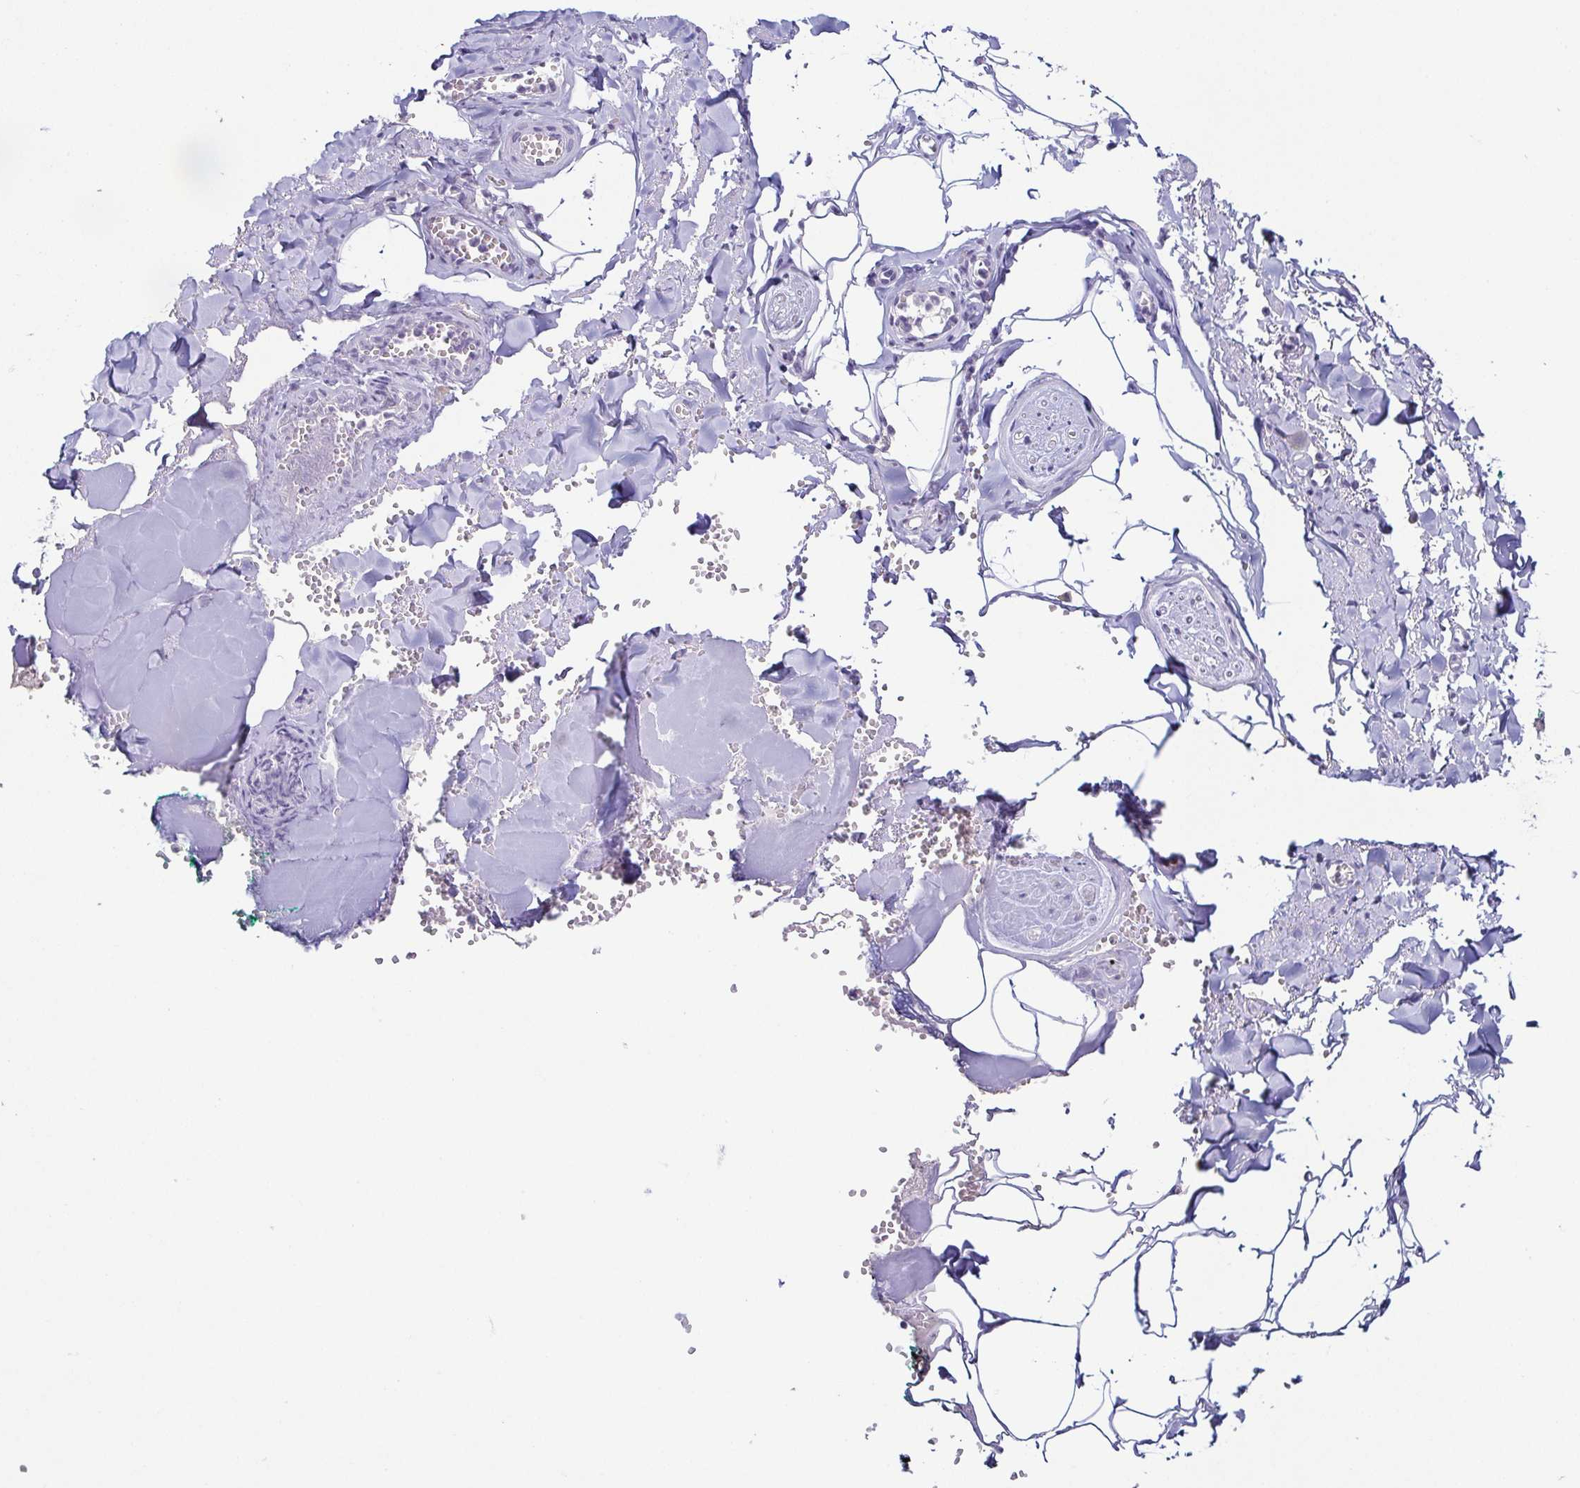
{"staining": {"intensity": "negative", "quantity": "none", "location": "none"}, "tissue": "adipose tissue", "cell_type": "Adipocytes", "image_type": "normal", "snomed": [{"axis": "morphology", "description": "Normal tissue, NOS"}, {"axis": "topography", "description": "Vulva"}, {"axis": "topography", "description": "Peripheral nerve tissue"}], "caption": "High magnification brightfield microscopy of normal adipose tissue stained with DAB (brown) and counterstained with hematoxylin (blue): adipocytes show no significant expression. The staining is performed using DAB (3,3'-diaminobenzidine) brown chromogen with nuclei counter-stained in using hematoxylin.", "gene": "TP73", "patient": {"sex": "female", "age": 66}}